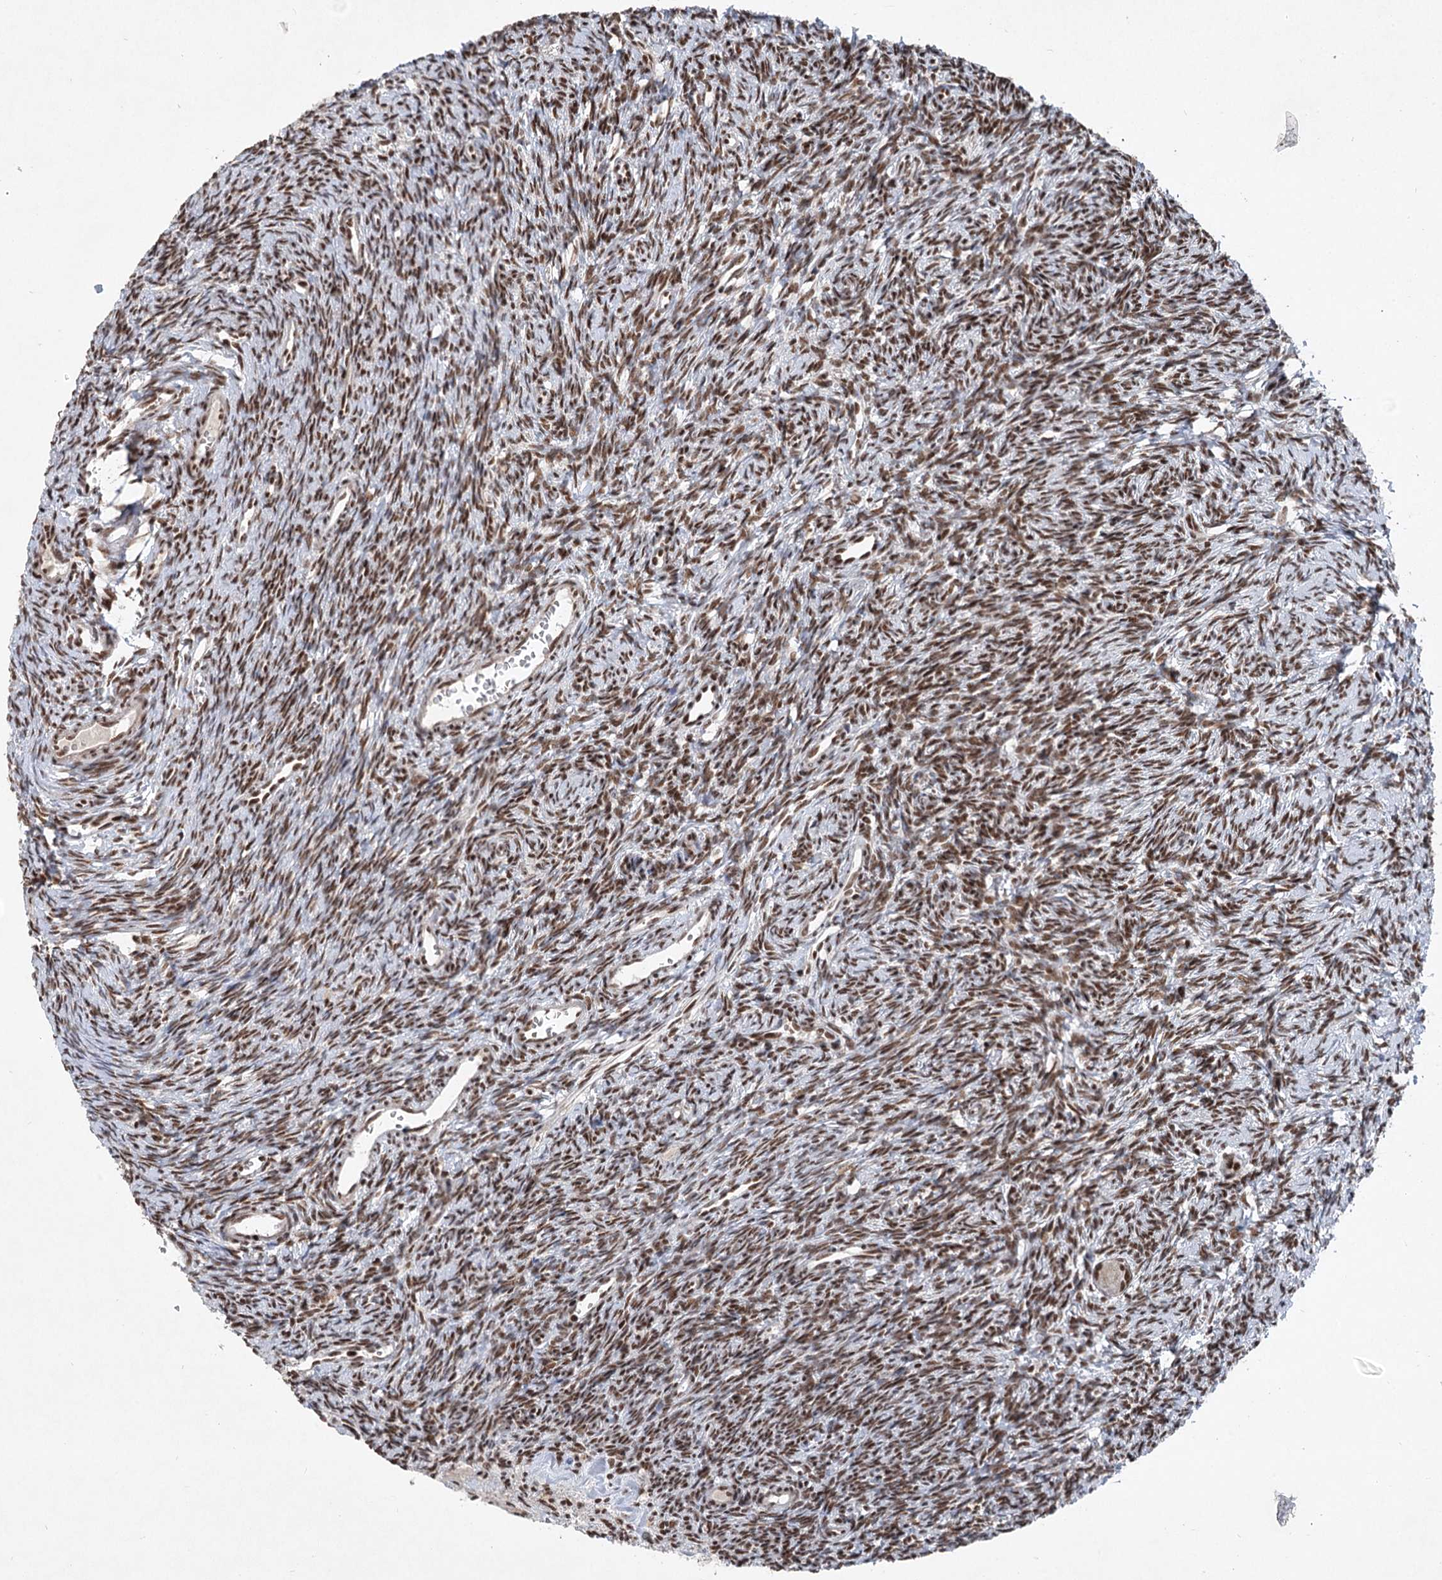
{"staining": {"intensity": "strong", "quantity": ">75%", "location": "nuclear"}, "tissue": "ovary", "cell_type": "Follicle cells", "image_type": "normal", "snomed": [{"axis": "morphology", "description": "Normal tissue, NOS"}, {"axis": "topography", "description": "Ovary"}], "caption": "Brown immunohistochemical staining in normal ovary exhibits strong nuclear staining in about >75% of follicle cells.", "gene": "CGGBP1", "patient": {"sex": "female", "age": 39}}